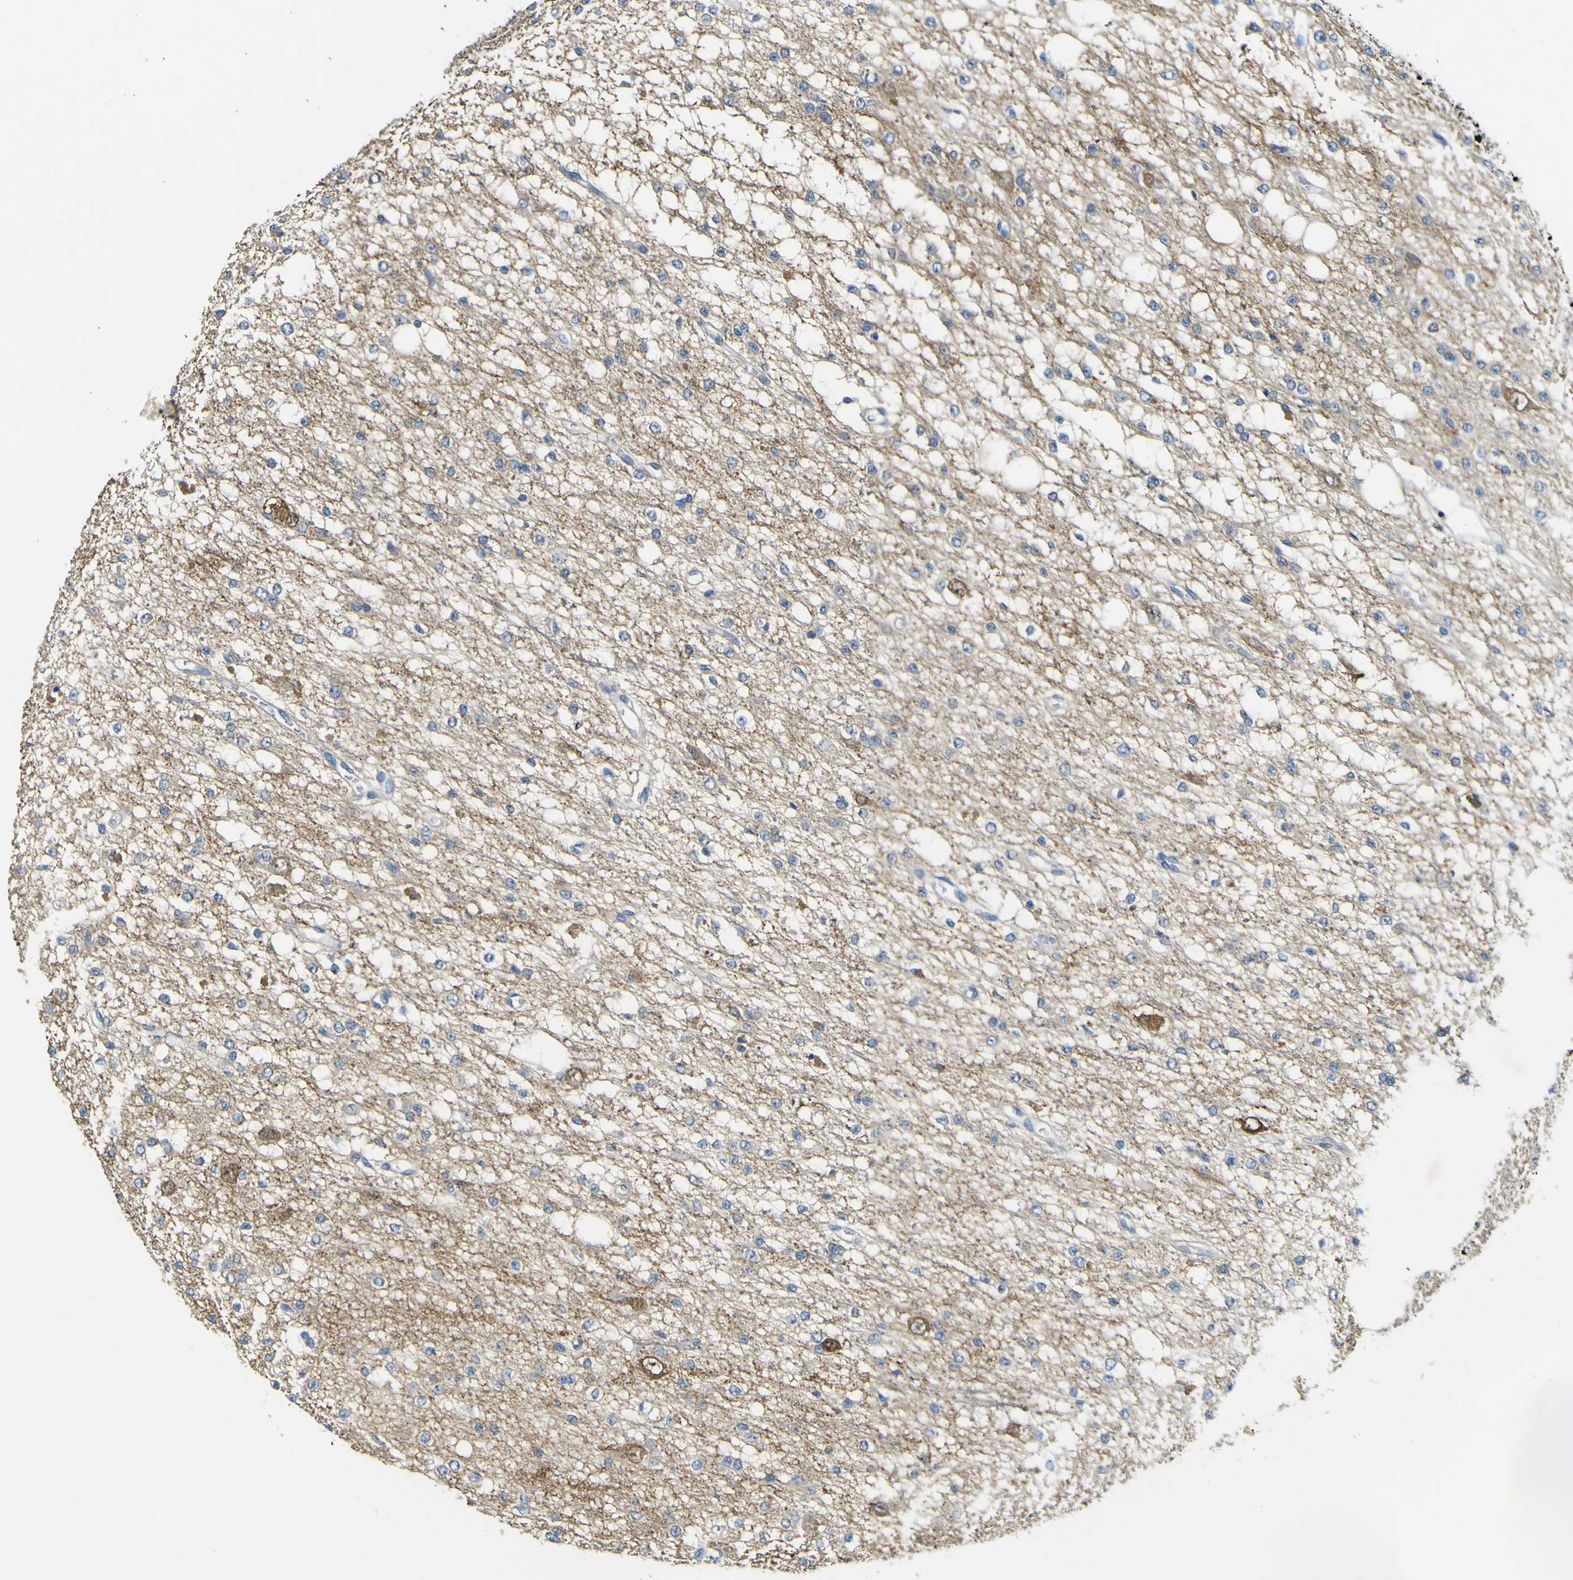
{"staining": {"intensity": "negative", "quantity": "none", "location": "none"}, "tissue": "glioma", "cell_type": "Tumor cells", "image_type": "cancer", "snomed": [{"axis": "morphology", "description": "Glioma, malignant, Low grade"}, {"axis": "topography", "description": "Brain"}], "caption": "Protein analysis of low-grade glioma (malignant) displays no significant expression in tumor cells.", "gene": "ALDH18A1", "patient": {"sex": "male", "age": 38}}